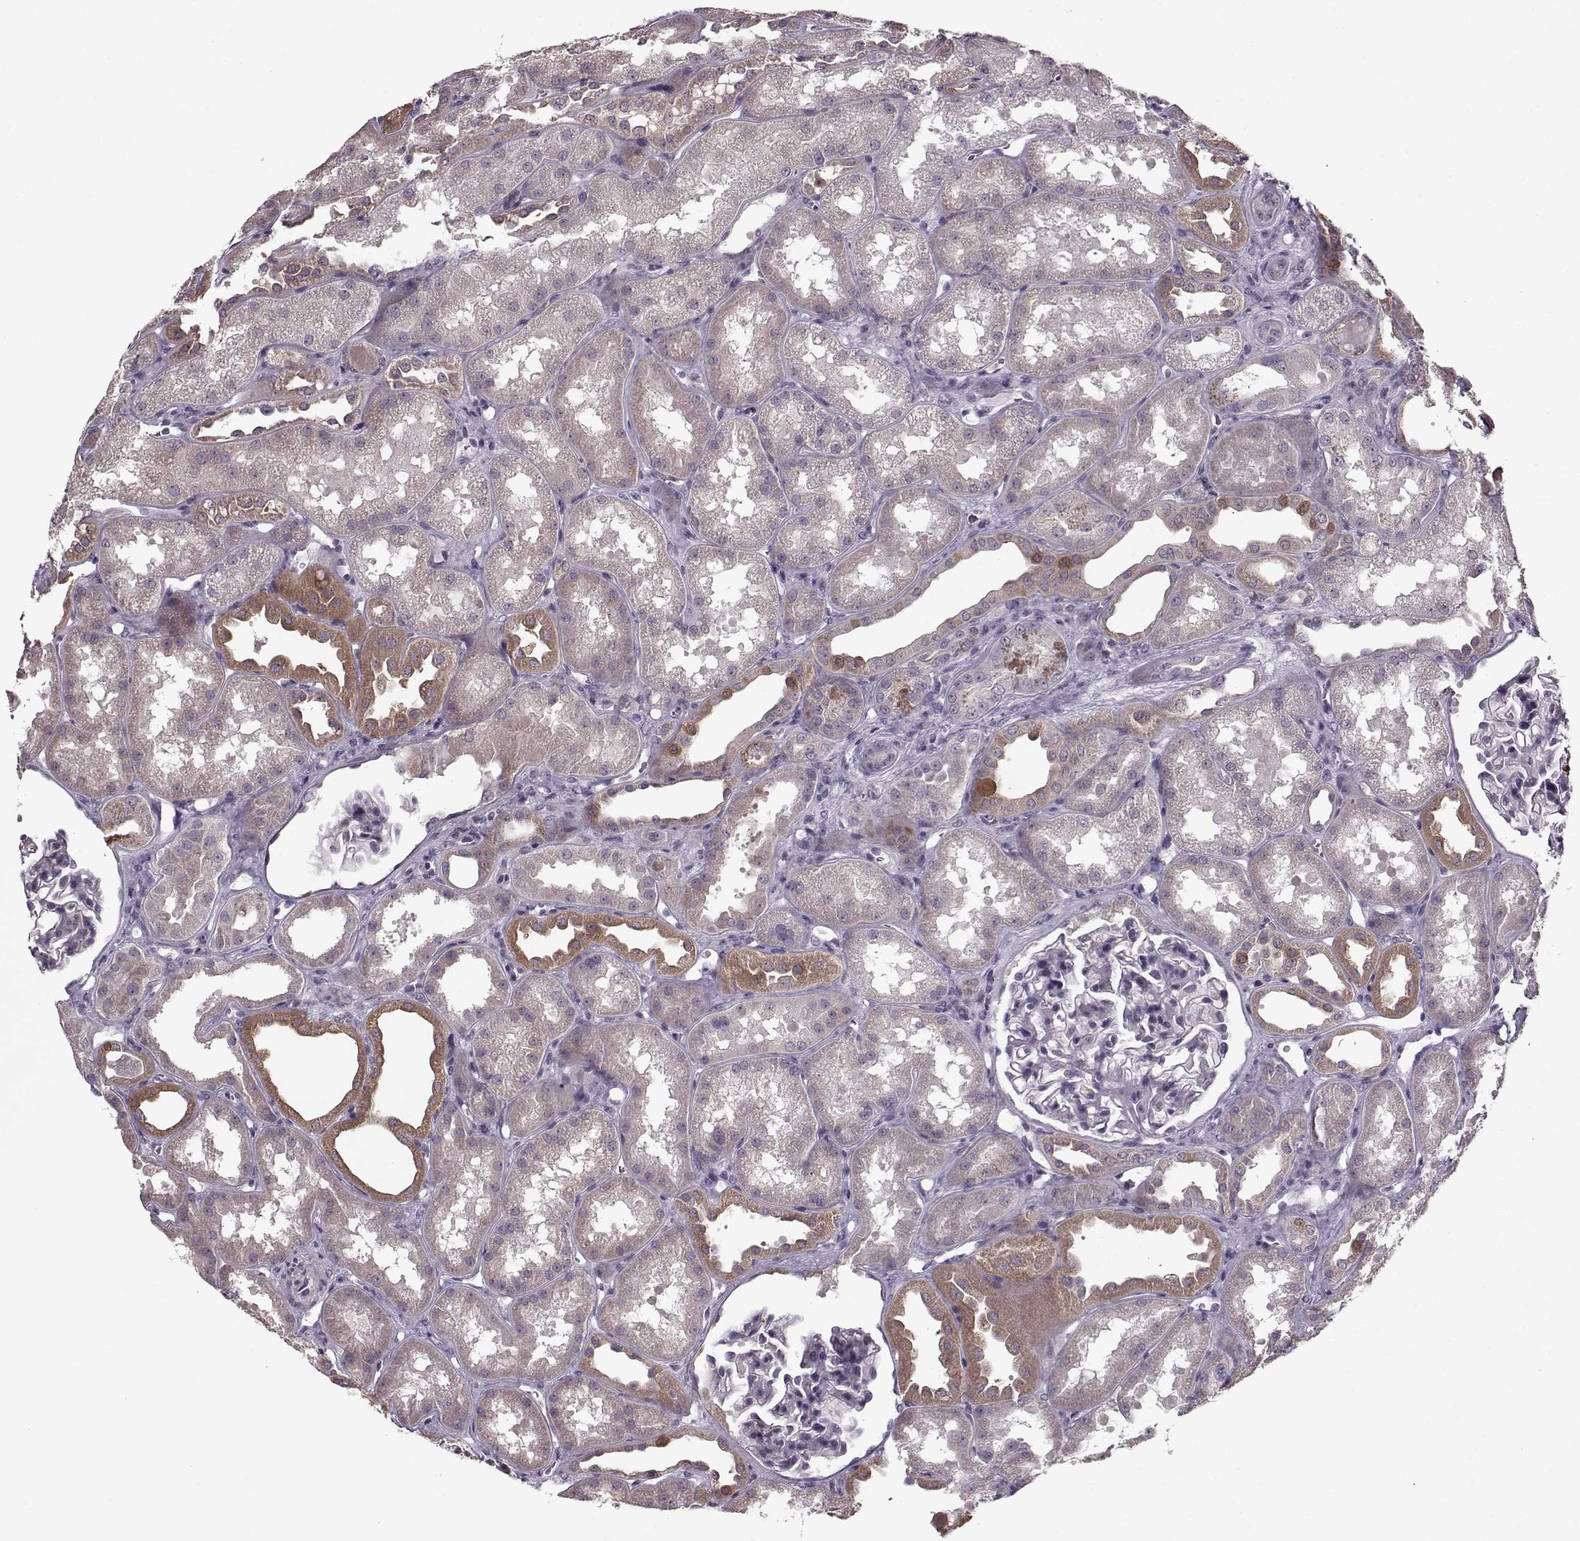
{"staining": {"intensity": "negative", "quantity": "none", "location": "none"}, "tissue": "kidney", "cell_type": "Cells in glomeruli", "image_type": "normal", "snomed": [{"axis": "morphology", "description": "Normal tissue, NOS"}, {"axis": "topography", "description": "Kidney"}], "caption": "The micrograph reveals no staining of cells in glomeruli in benign kidney. (DAB (3,3'-diaminobenzidine) immunohistochemistry visualized using brightfield microscopy, high magnification).", "gene": "ACOT11", "patient": {"sex": "male", "age": 61}}